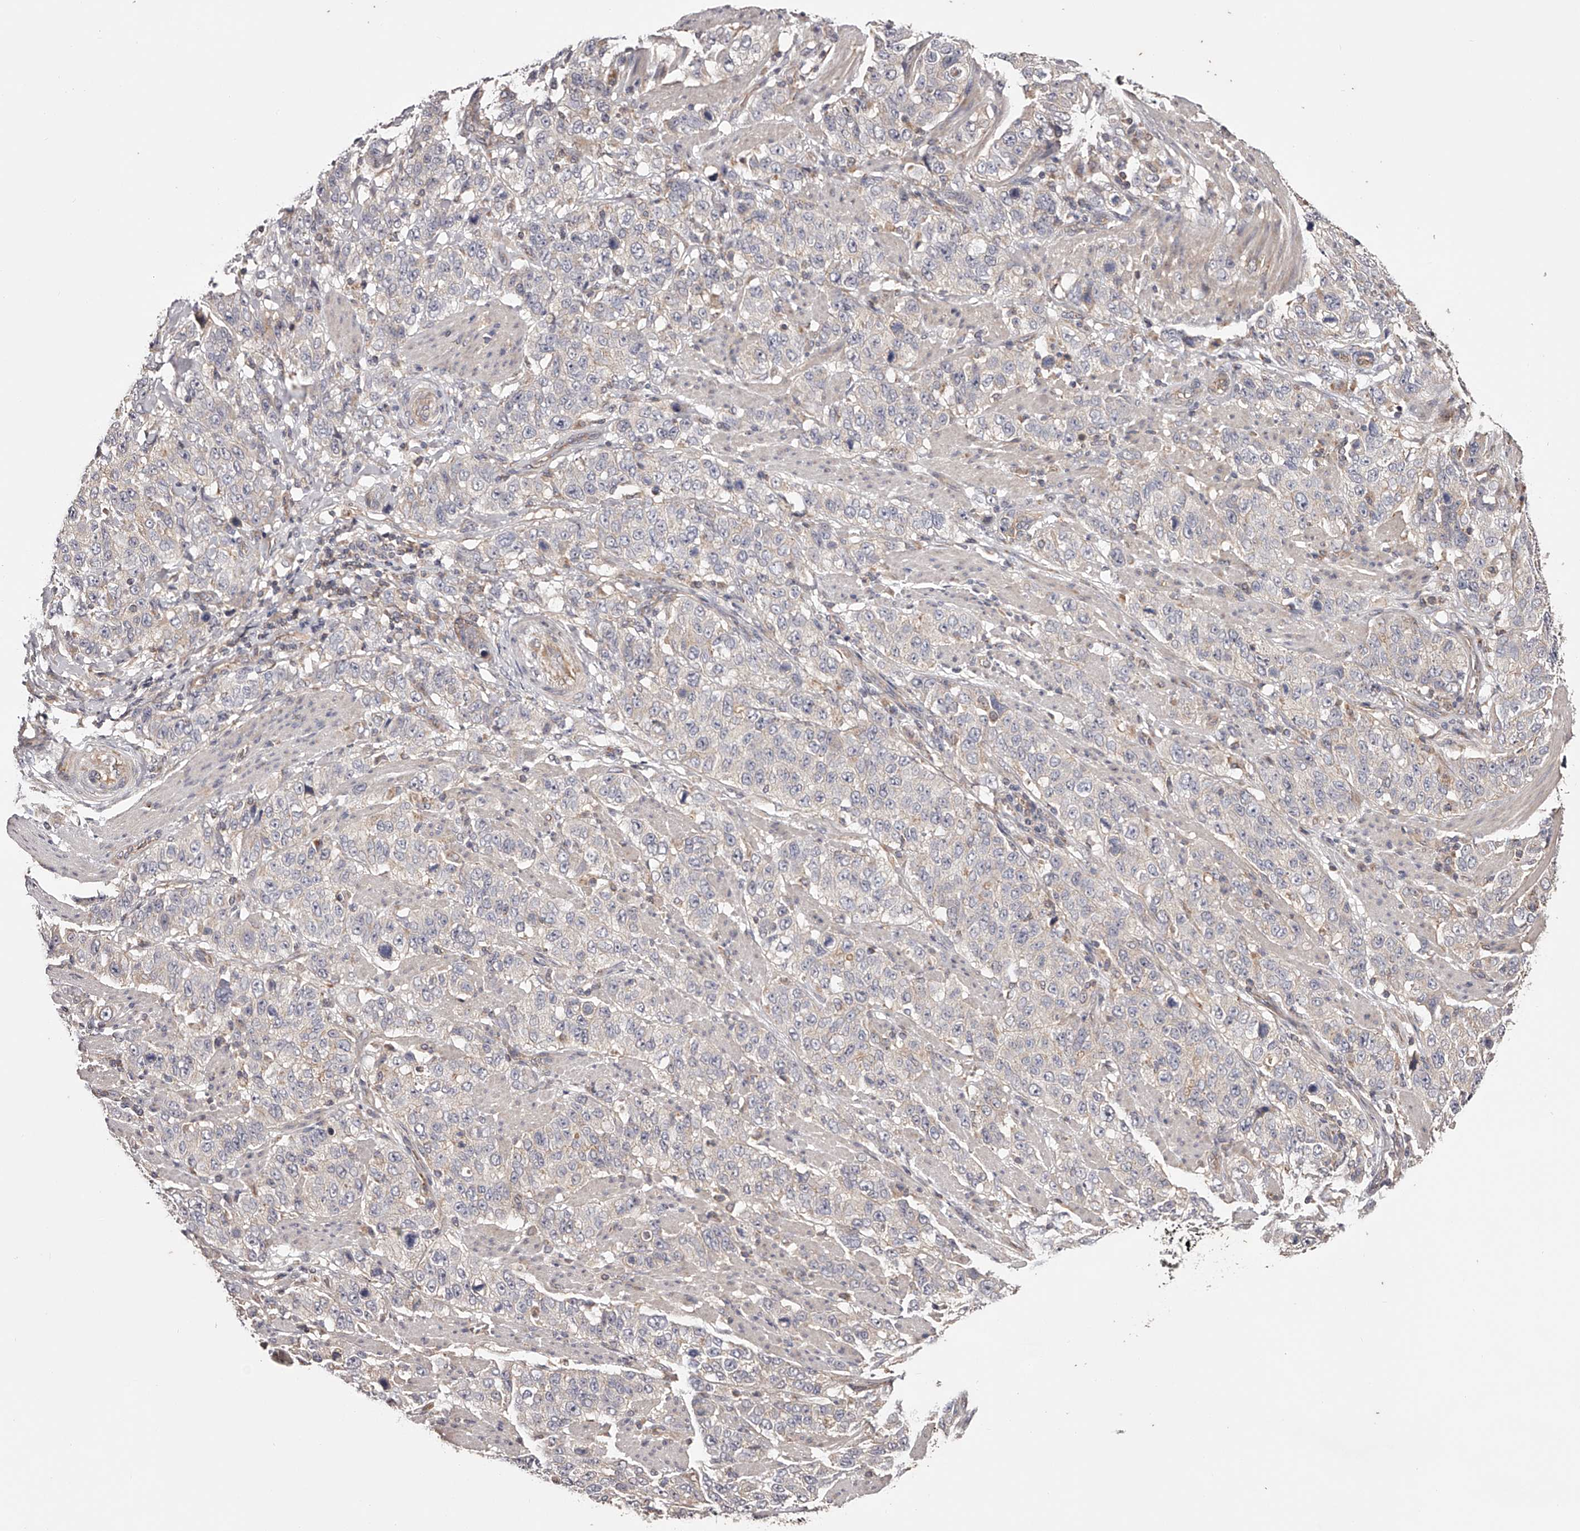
{"staining": {"intensity": "negative", "quantity": "none", "location": "none"}, "tissue": "stomach cancer", "cell_type": "Tumor cells", "image_type": "cancer", "snomed": [{"axis": "morphology", "description": "Adenocarcinoma, NOS"}, {"axis": "topography", "description": "Stomach"}], "caption": "The immunohistochemistry micrograph has no significant positivity in tumor cells of adenocarcinoma (stomach) tissue.", "gene": "USP21", "patient": {"sex": "male", "age": 48}}